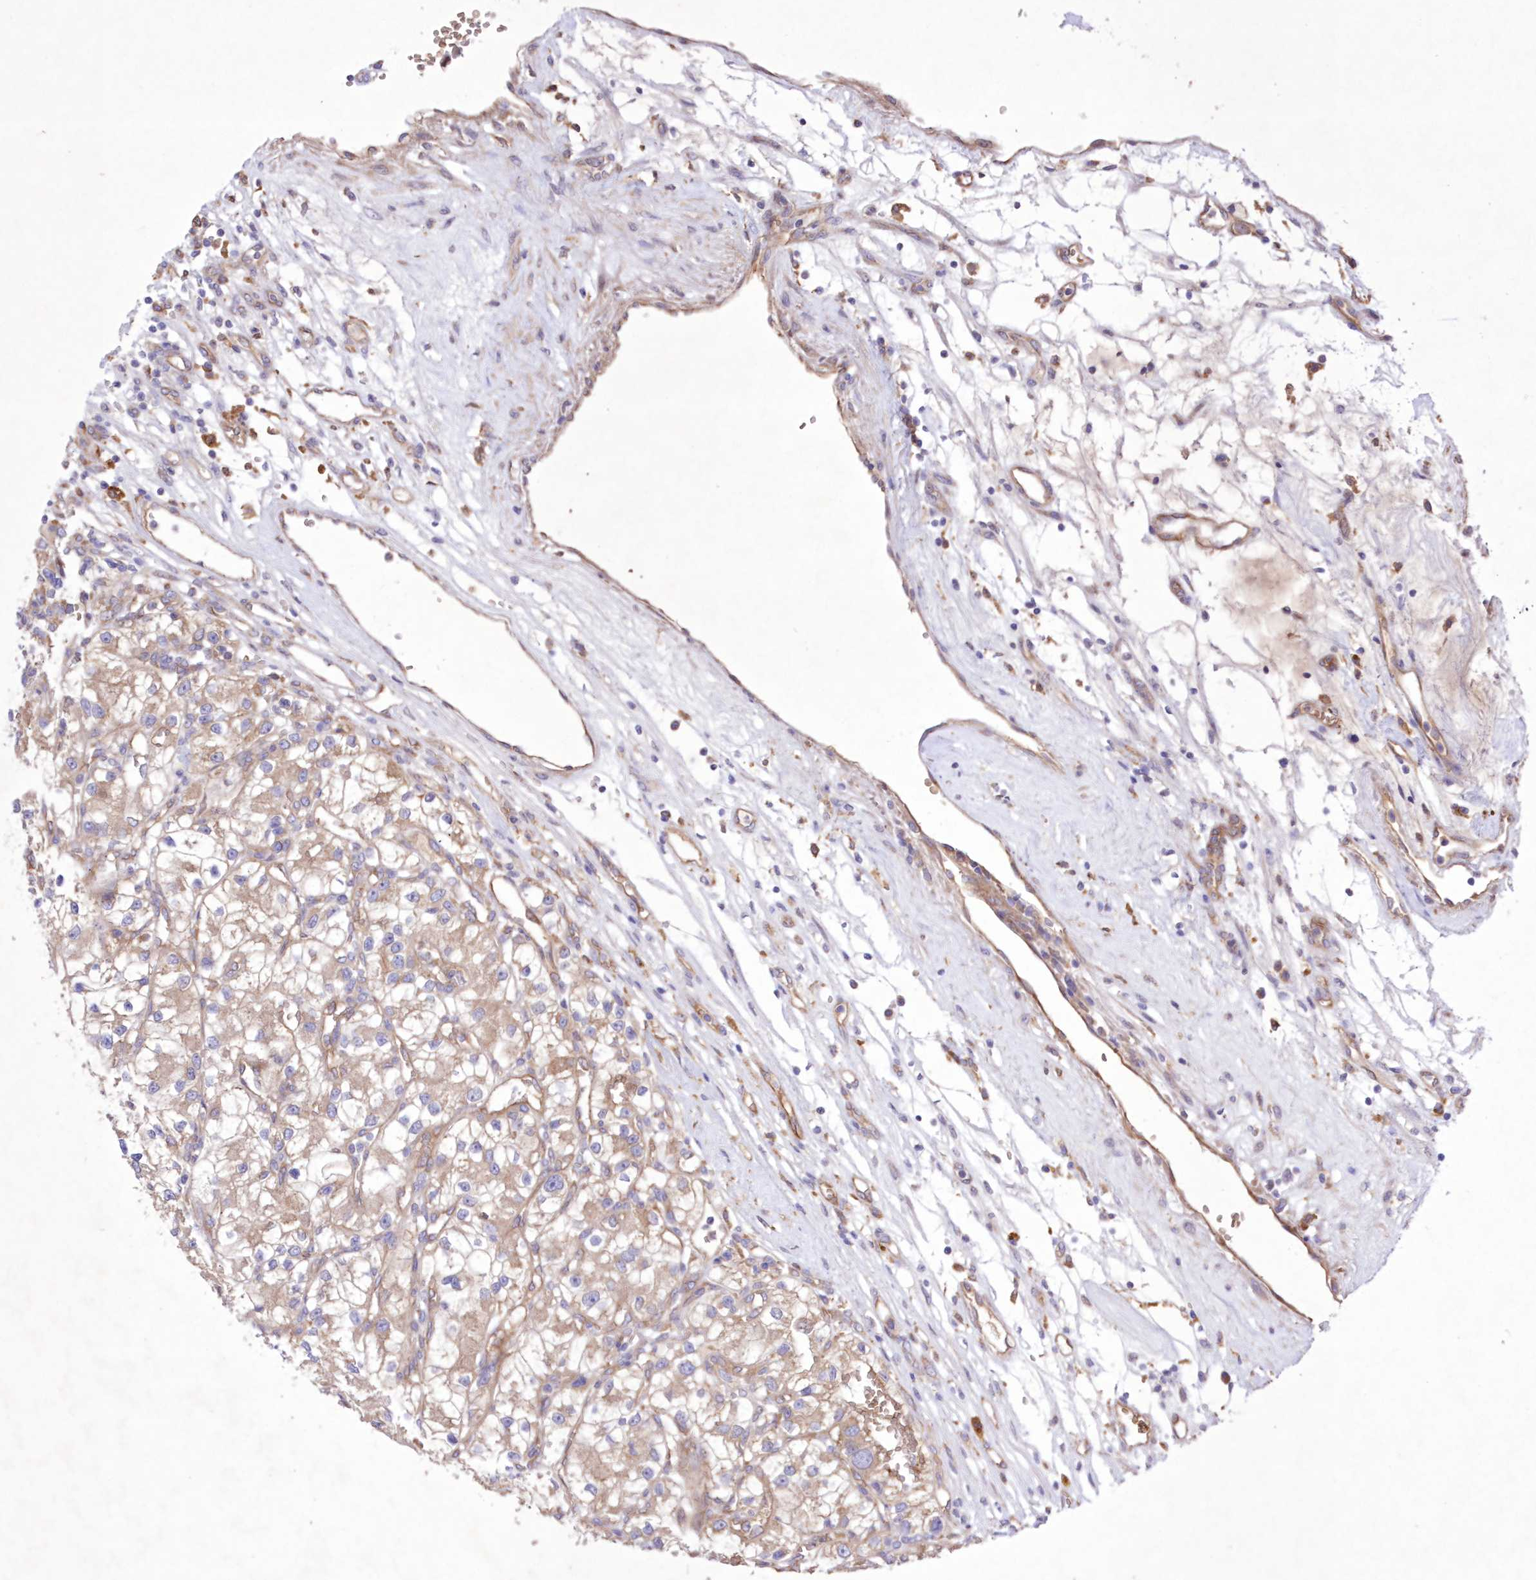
{"staining": {"intensity": "weak", "quantity": ">75%", "location": "cytoplasmic/membranous"}, "tissue": "renal cancer", "cell_type": "Tumor cells", "image_type": "cancer", "snomed": [{"axis": "morphology", "description": "Adenocarcinoma, NOS"}, {"axis": "topography", "description": "Kidney"}], "caption": "The image exhibits staining of renal adenocarcinoma, revealing weak cytoplasmic/membranous protein staining (brown color) within tumor cells.", "gene": "FCHO2", "patient": {"sex": "female", "age": 57}}